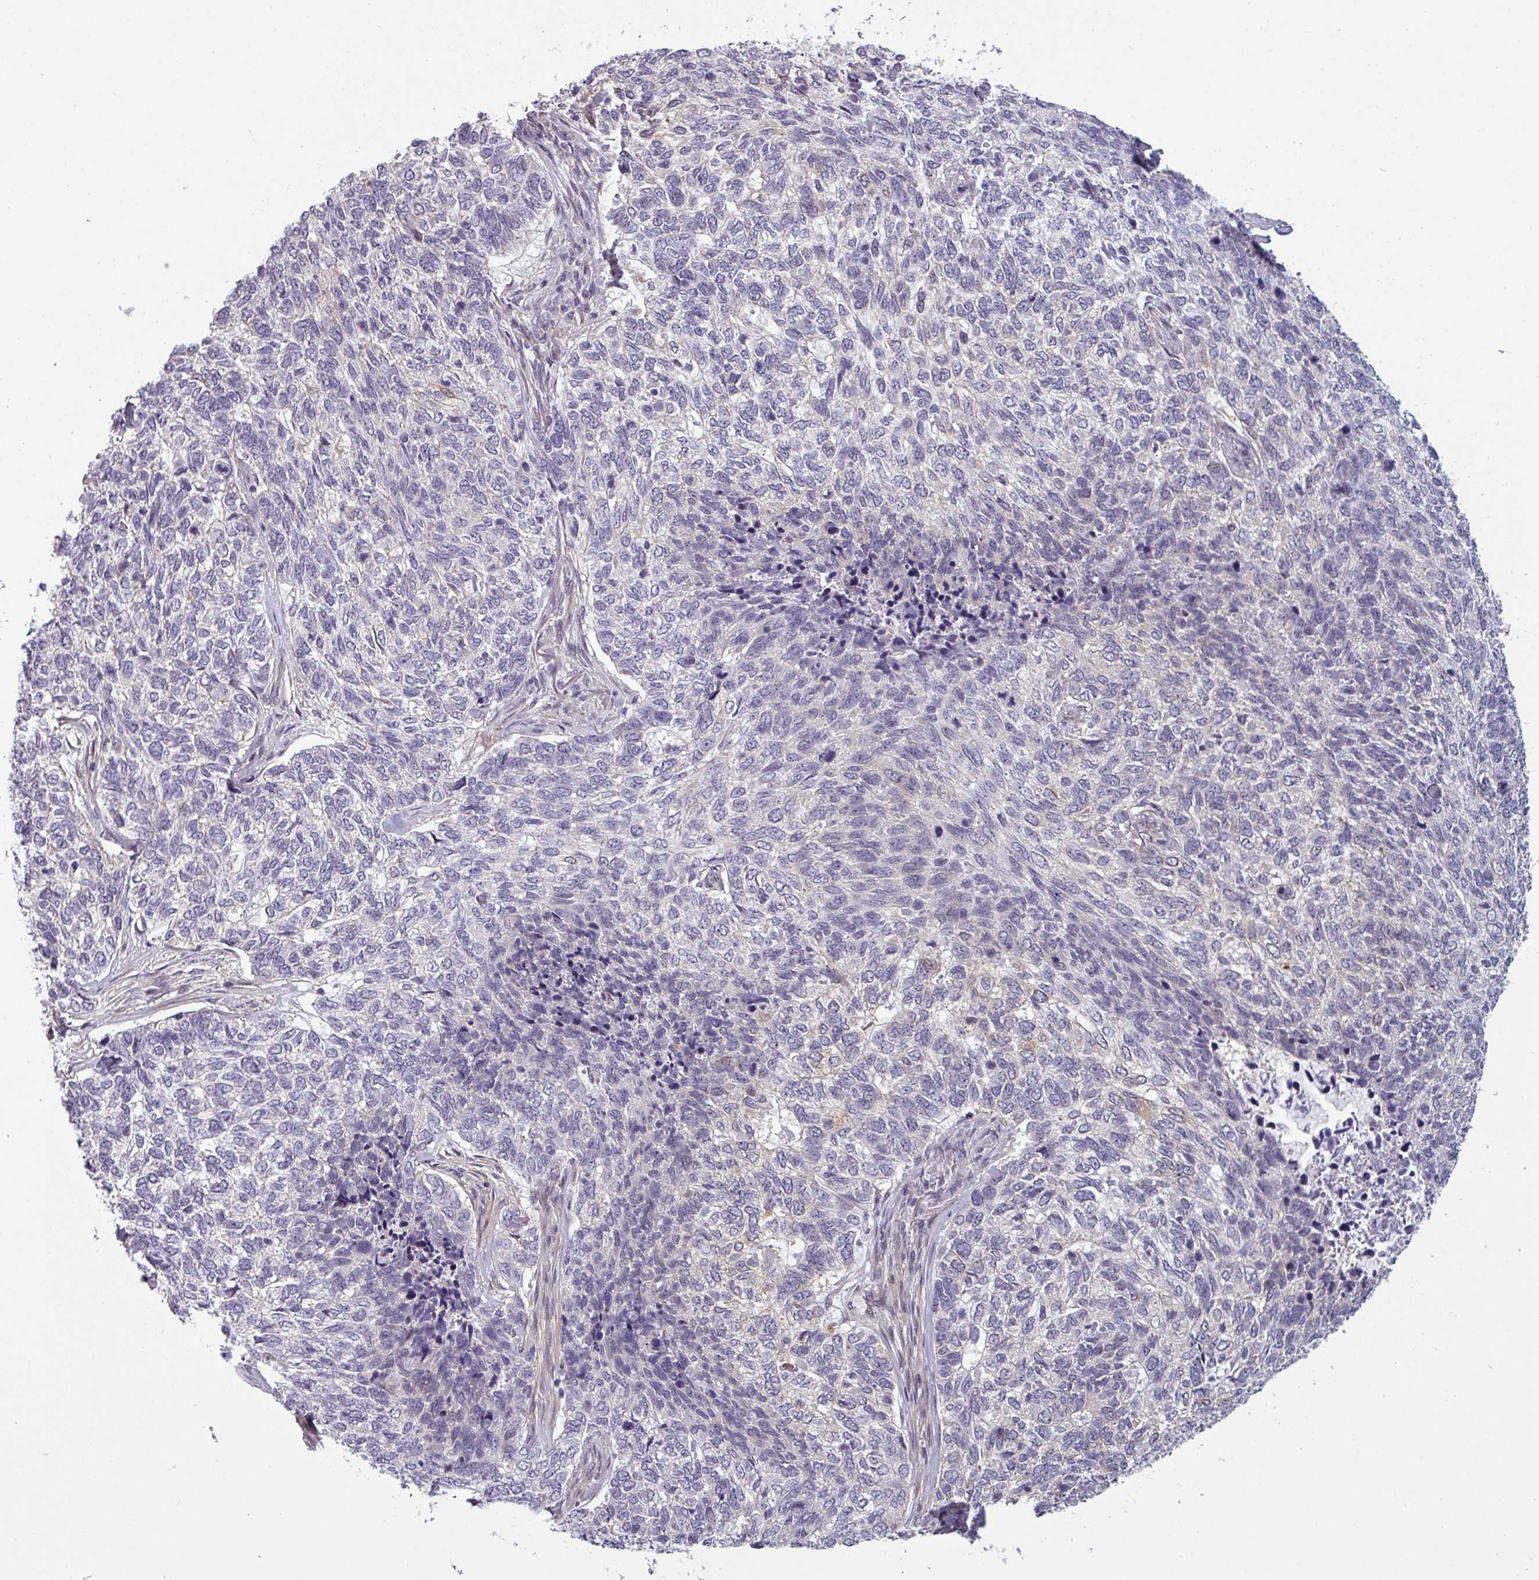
{"staining": {"intensity": "negative", "quantity": "none", "location": "none"}, "tissue": "skin cancer", "cell_type": "Tumor cells", "image_type": "cancer", "snomed": [{"axis": "morphology", "description": "Basal cell carcinoma"}, {"axis": "topography", "description": "Skin"}], "caption": "This histopathology image is of skin cancer stained with immunohistochemistry to label a protein in brown with the nuclei are counter-stained blue. There is no staining in tumor cells.", "gene": "PRAMEF12", "patient": {"sex": "female", "age": 65}}